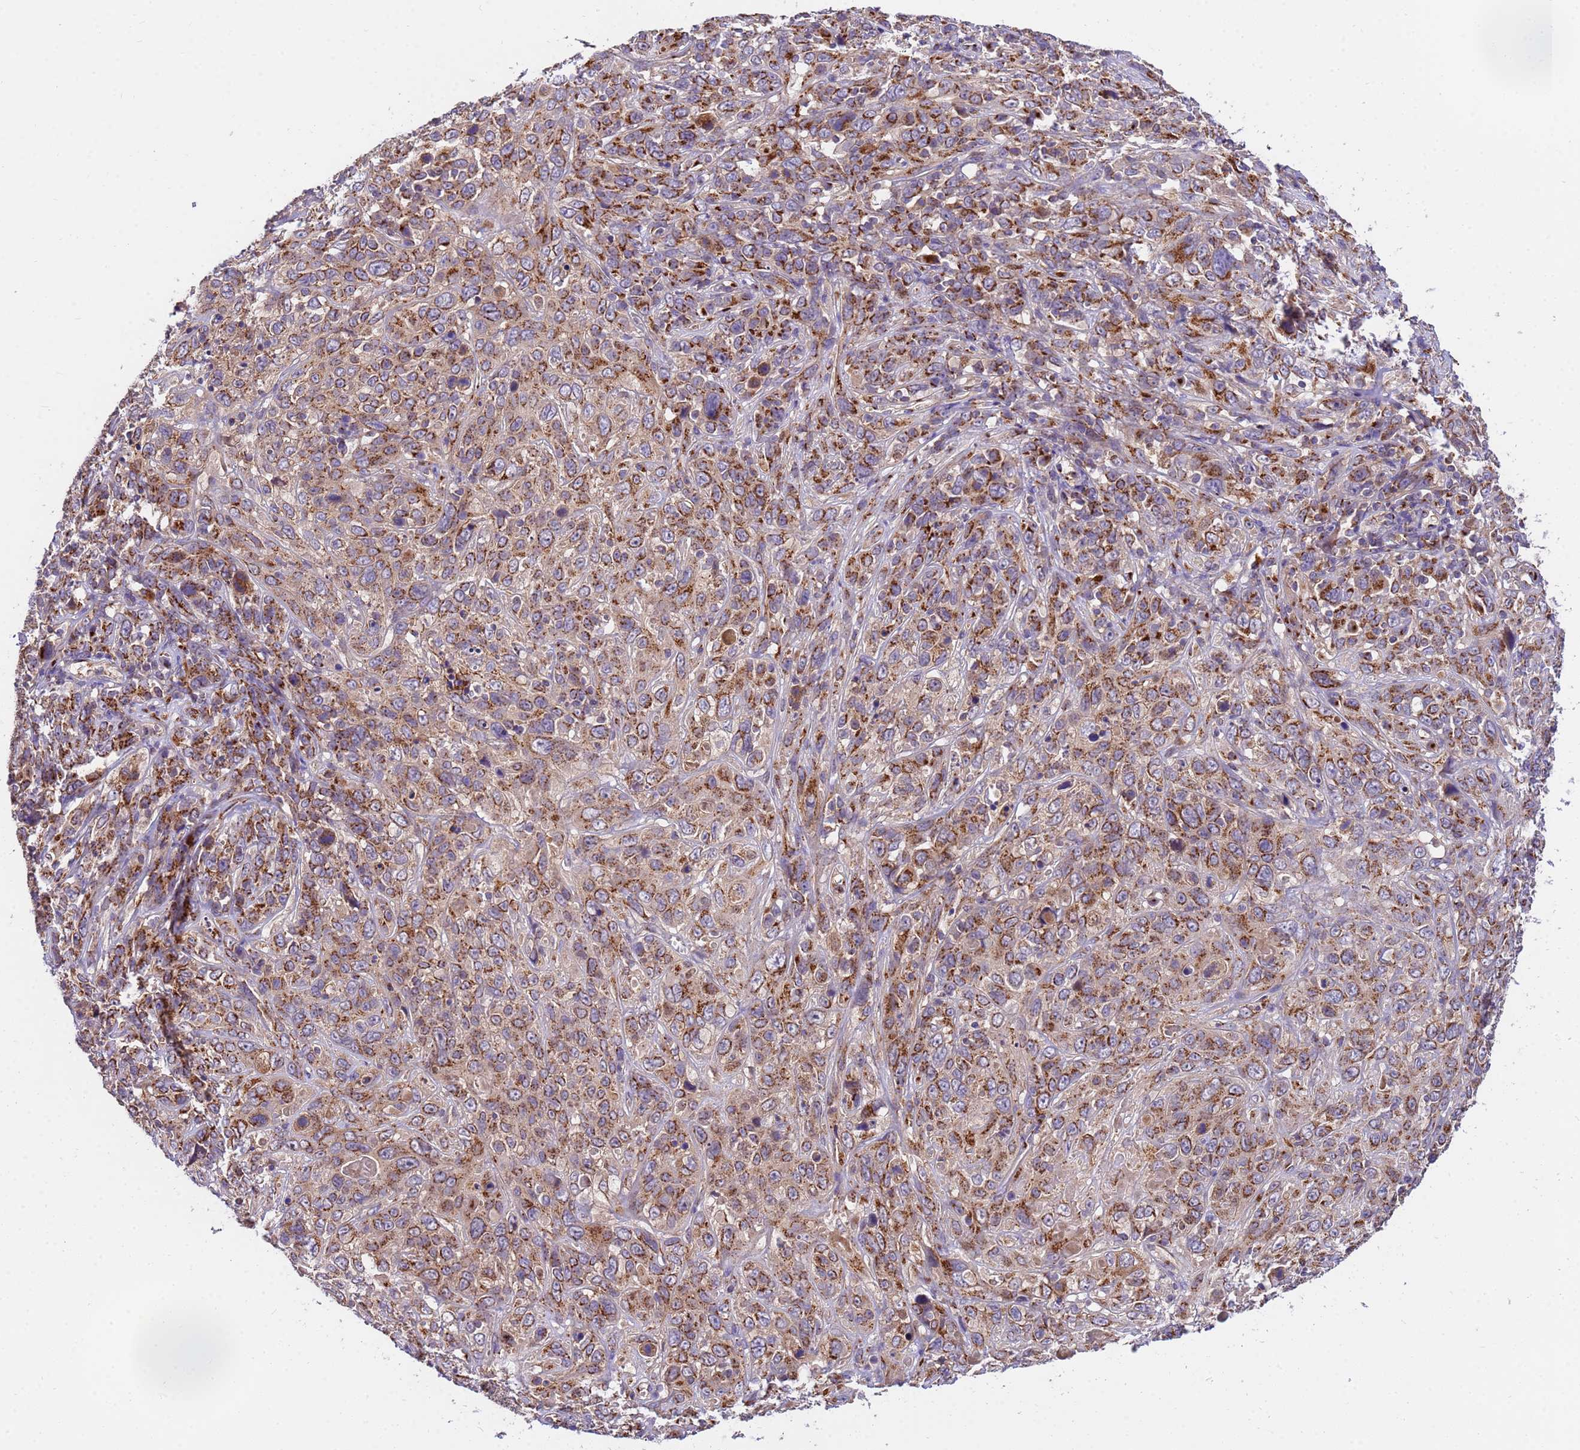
{"staining": {"intensity": "moderate", "quantity": ">75%", "location": "cytoplasmic/membranous"}, "tissue": "cervical cancer", "cell_type": "Tumor cells", "image_type": "cancer", "snomed": [{"axis": "morphology", "description": "Squamous cell carcinoma, NOS"}, {"axis": "topography", "description": "Cervix"}], "caption": "Protein expression analysis of human squamous cell carcinoma (cervical) reveals moderate cytoplasmic/membranous staining in approximately >75% of tumor cells.", "gene": "HPS3", "patient": {"sex": "female", "age": 46}}